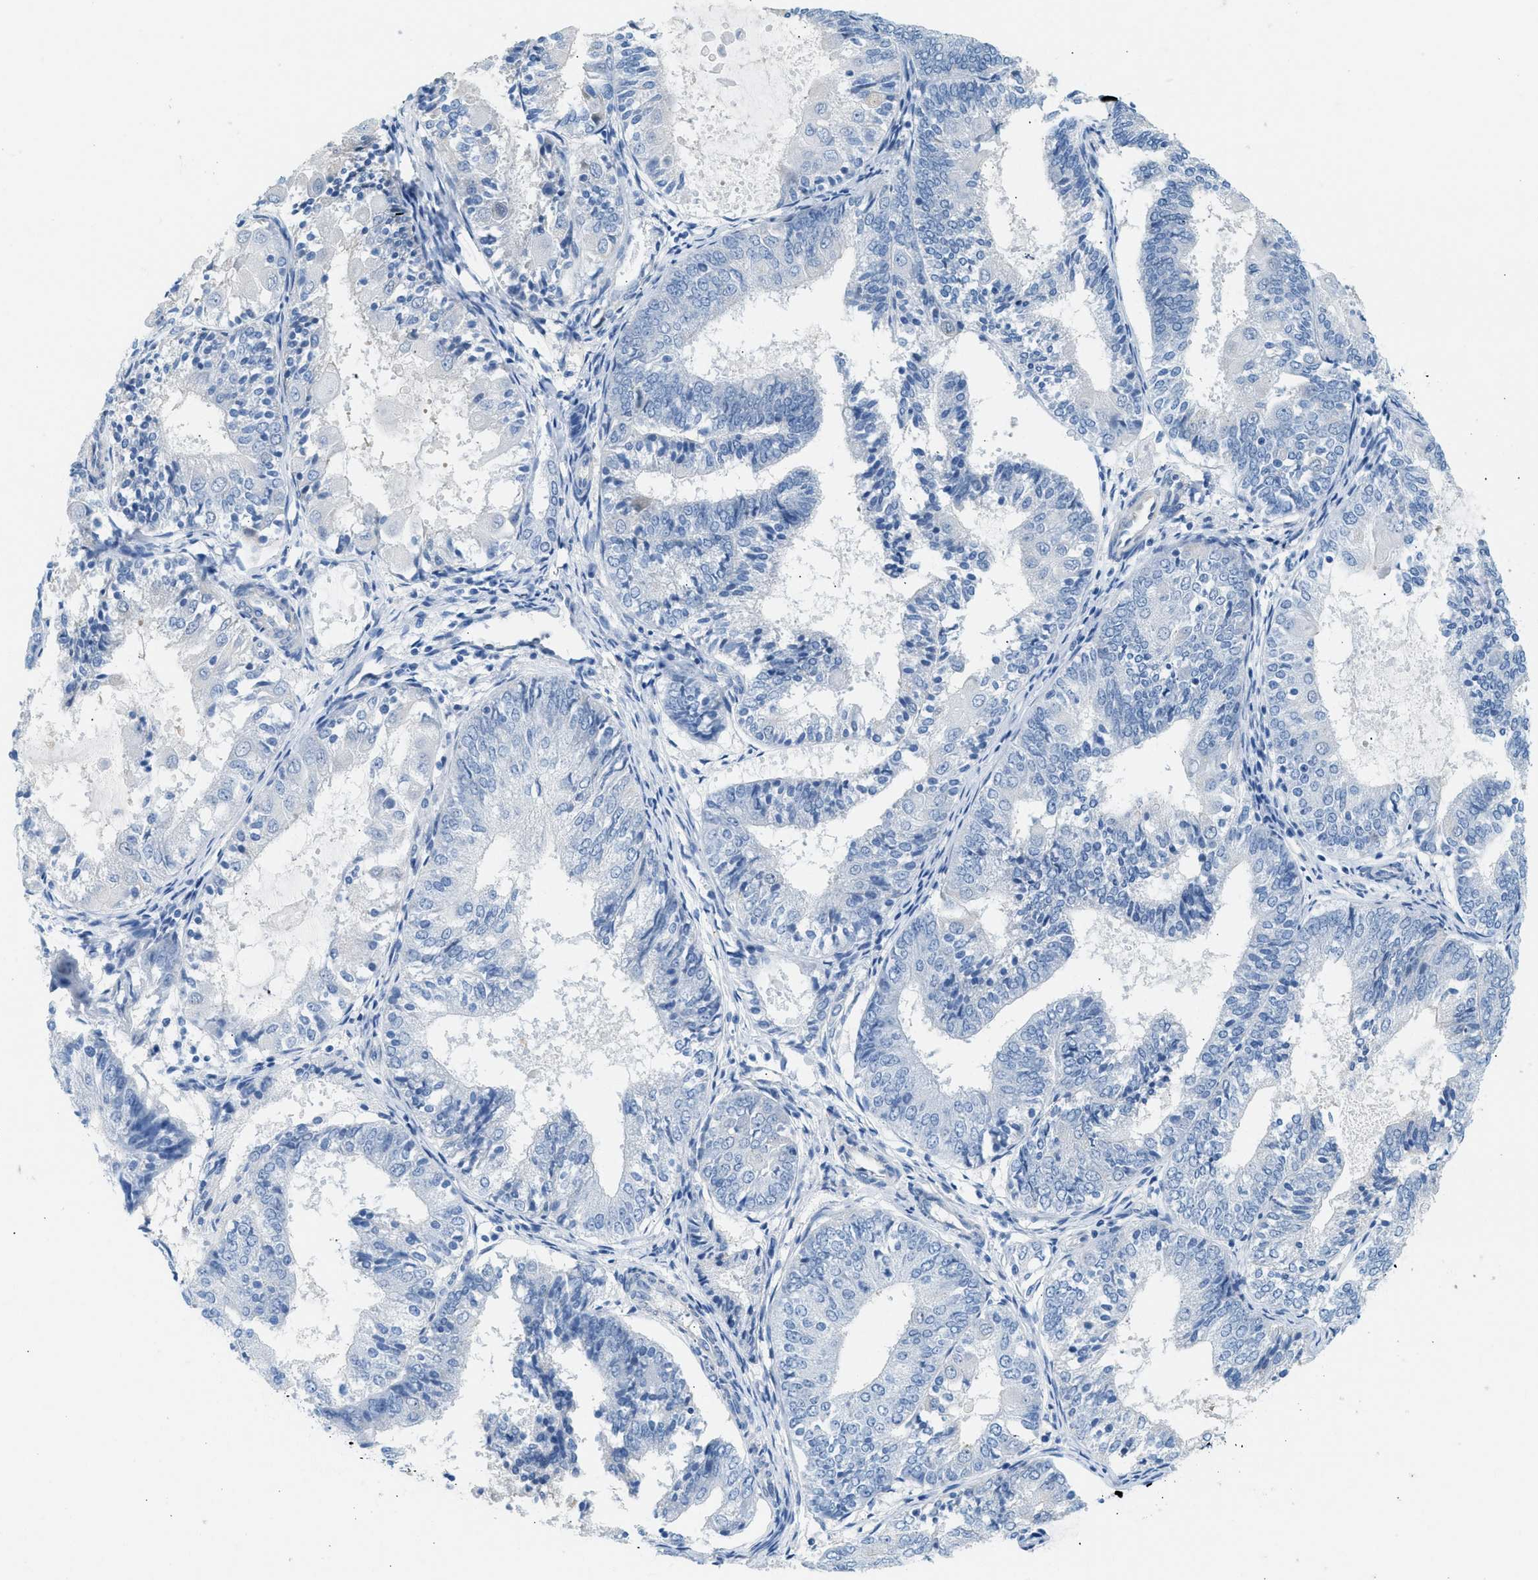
{"staining": {"intensity": "negative", "quantity": "none", "location": "none"}, "tissue": "endometrial cancer", "cell_type": "Tumor cells", "image_type": "cancer", "snomed": [{"axis": "morphology", "description": "Adenocarcinoma, NOS"}, {"axis": "topography", "description": "Endometrium"}], "caption": "A high-resolution micrograph shows immunohistochemistry staining of adenocarcinoma (endometrial), which demonstrates no significant expression in tumor cells.", "gene": "SPAM1", "patient": {"sex": "female", "age": 81}}